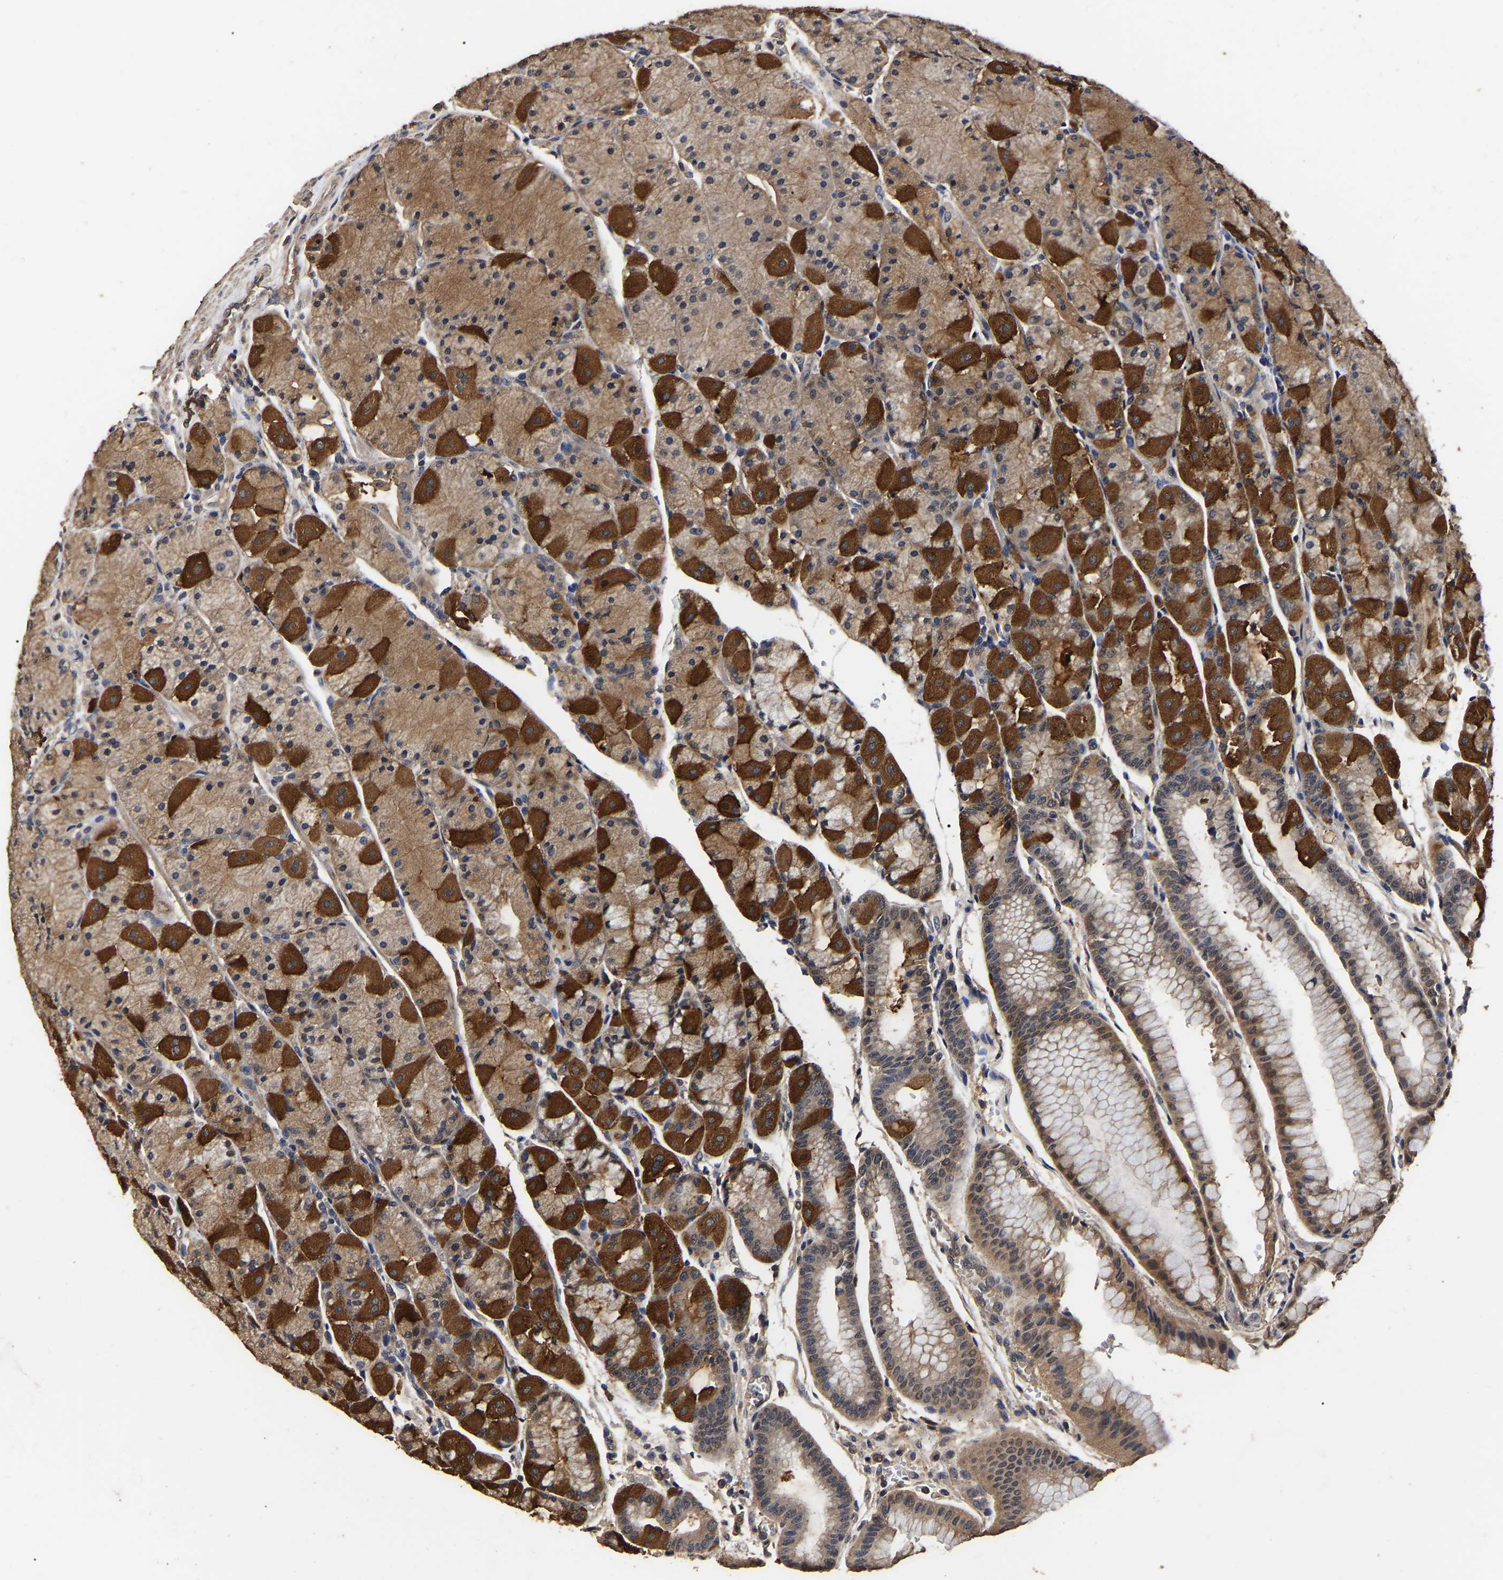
{"staining": {"intensity": "strong", "quantity": ">75%", "location": "cytoplasmic/membranous"}, "tissue": "stomach", "cell_type": "Glandular cells", "image_type": "normal", "snomed": [{"axis": "morphology", "description": "Normal tissue, NOS"}, {"axis": "morphology", "description": "Carcinoid, malignant, NOS"}, {"axis": "topography", "description": "Stomach, upper"}], "caption": "Immunohistochemical staining of unremarkable stomach shows >75% levels of strong cytoplasmic/membranous protein expression in approximately >75% of glandular cells.", "gene": "STK32C", "patient": {"sex": "male", "age": 39}}